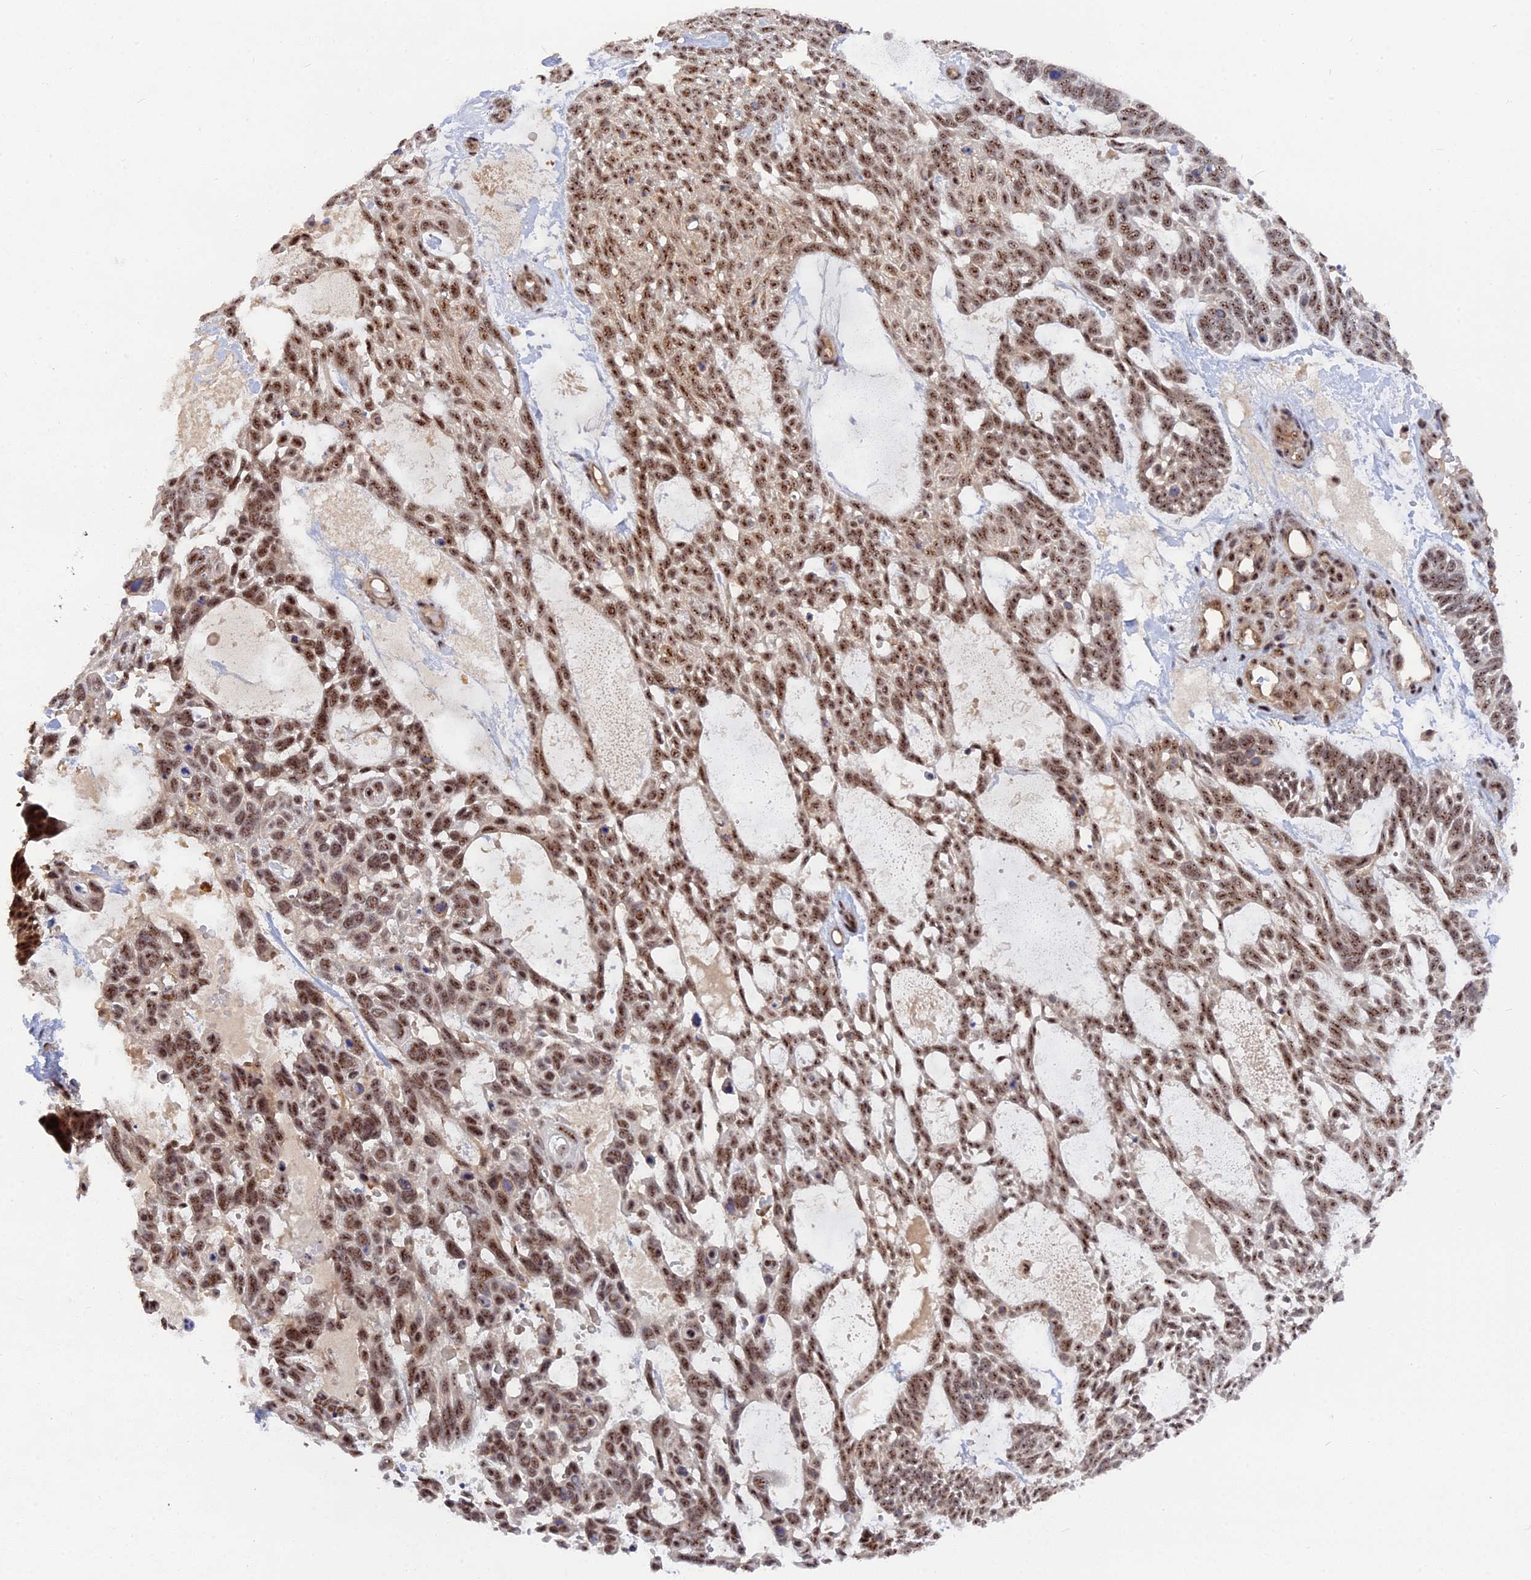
{"staining": {"intensity": "moderate", "quantity": ">75%", "location": "nuclear"}, "tissue": "skin cancer", "cell_type": "Tumor cells", "image_type": "cancer", "snomed": [{"axis": "morphology", "description": "Basal cell carcinoma"}, {"axis": "topography", "description": "Skin"}], "caption": "There is medium levels of moderate nuclear staining in tumor cells of skin cancer (basal cell carcinoma), as demonstrated by immunohistochemical staining (brown color).", "gene": "TAB1", "patient": {"sex": "male", "age": 88}}